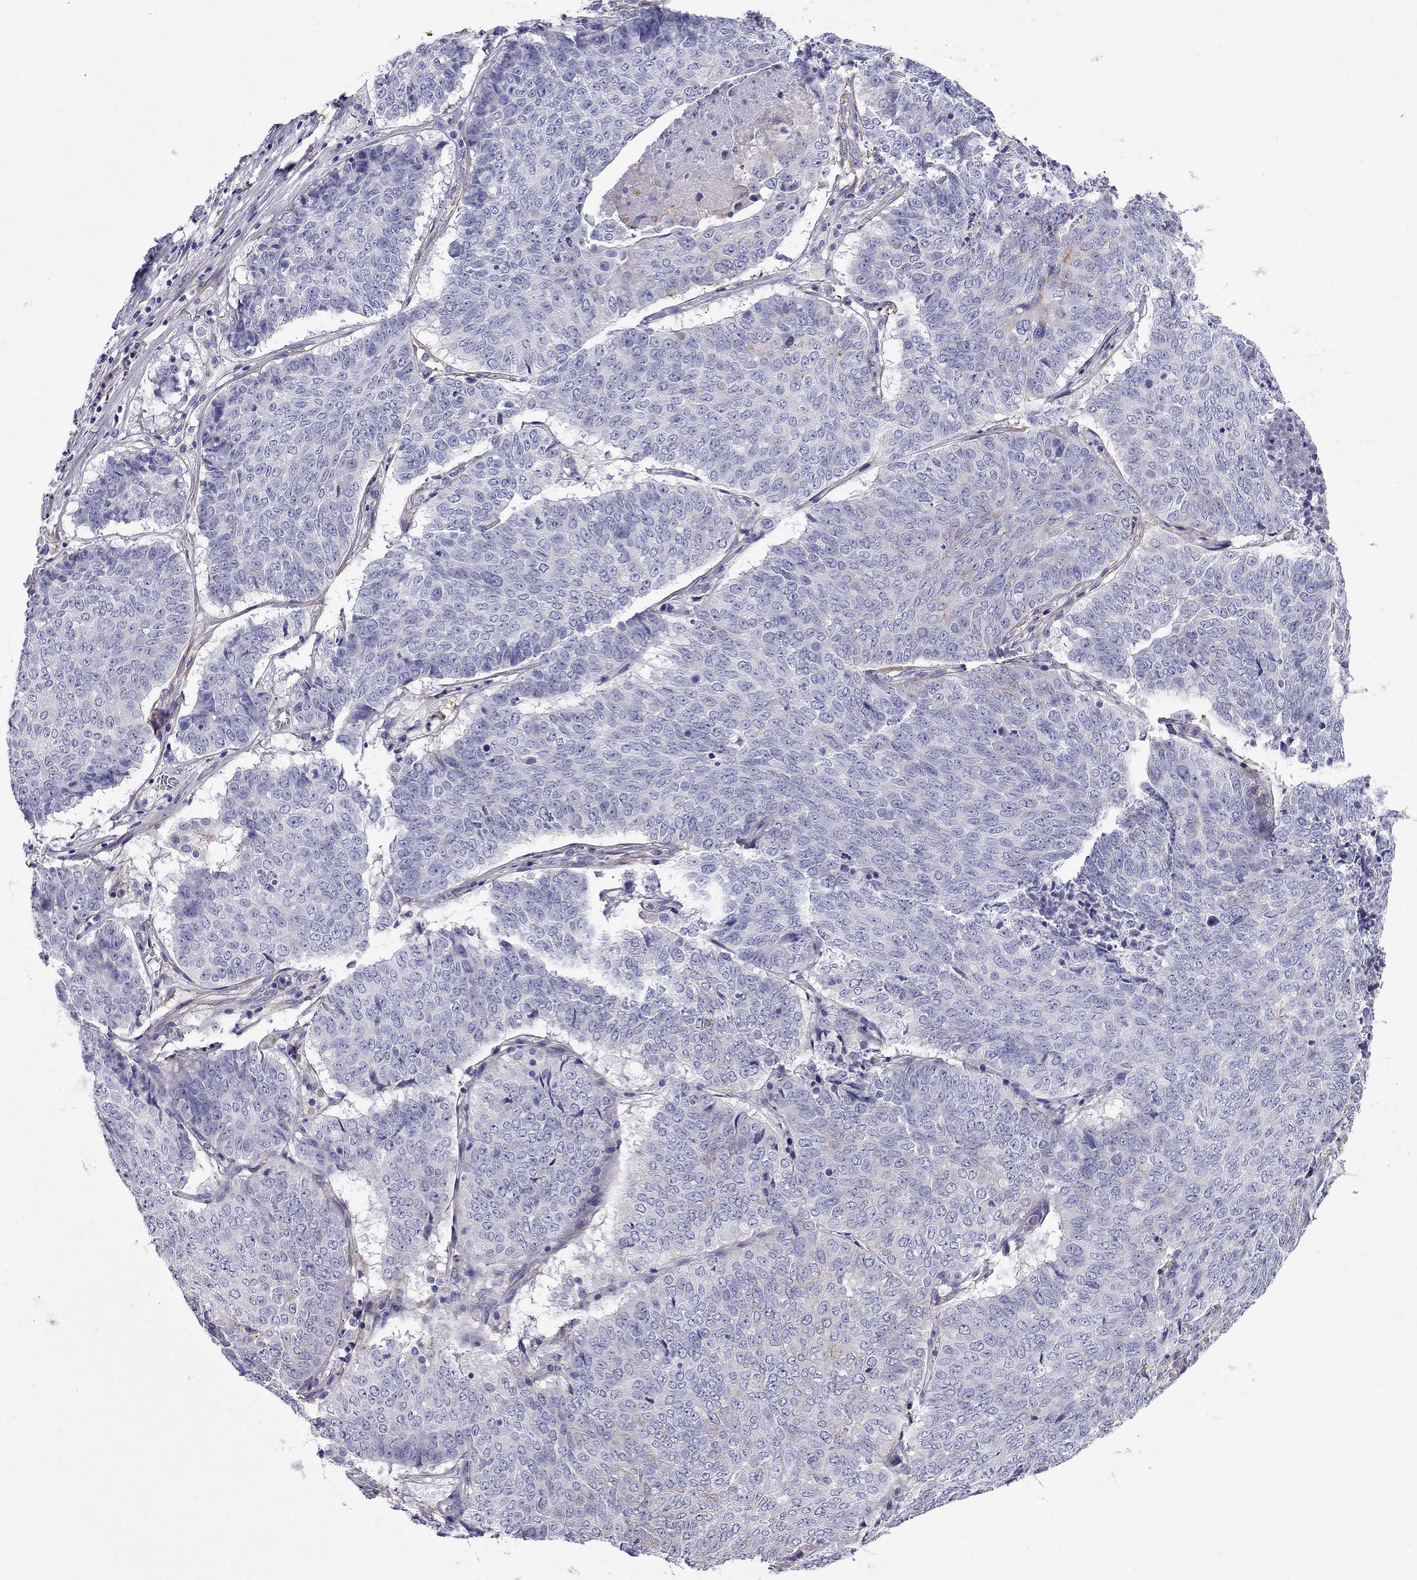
{"staining": {"intensity": "negative", "quantity": "none", "location": "none"}, "tissue": "lung cancer", "cell_type": "Tumor cells", "image_type": "cancer", "snomed": [{"axis": "morphology", "description": "Squamous cell carcinoma, NOS"}, {"axis": "topography", "description": "Lung"}], "caption": "There is no significant expression in tumor cells of lung cancer. (DAB IHC with hematoxylin counter stain).", "gene": "GPR50", "patient": {"sex": "male", "age": 64}}